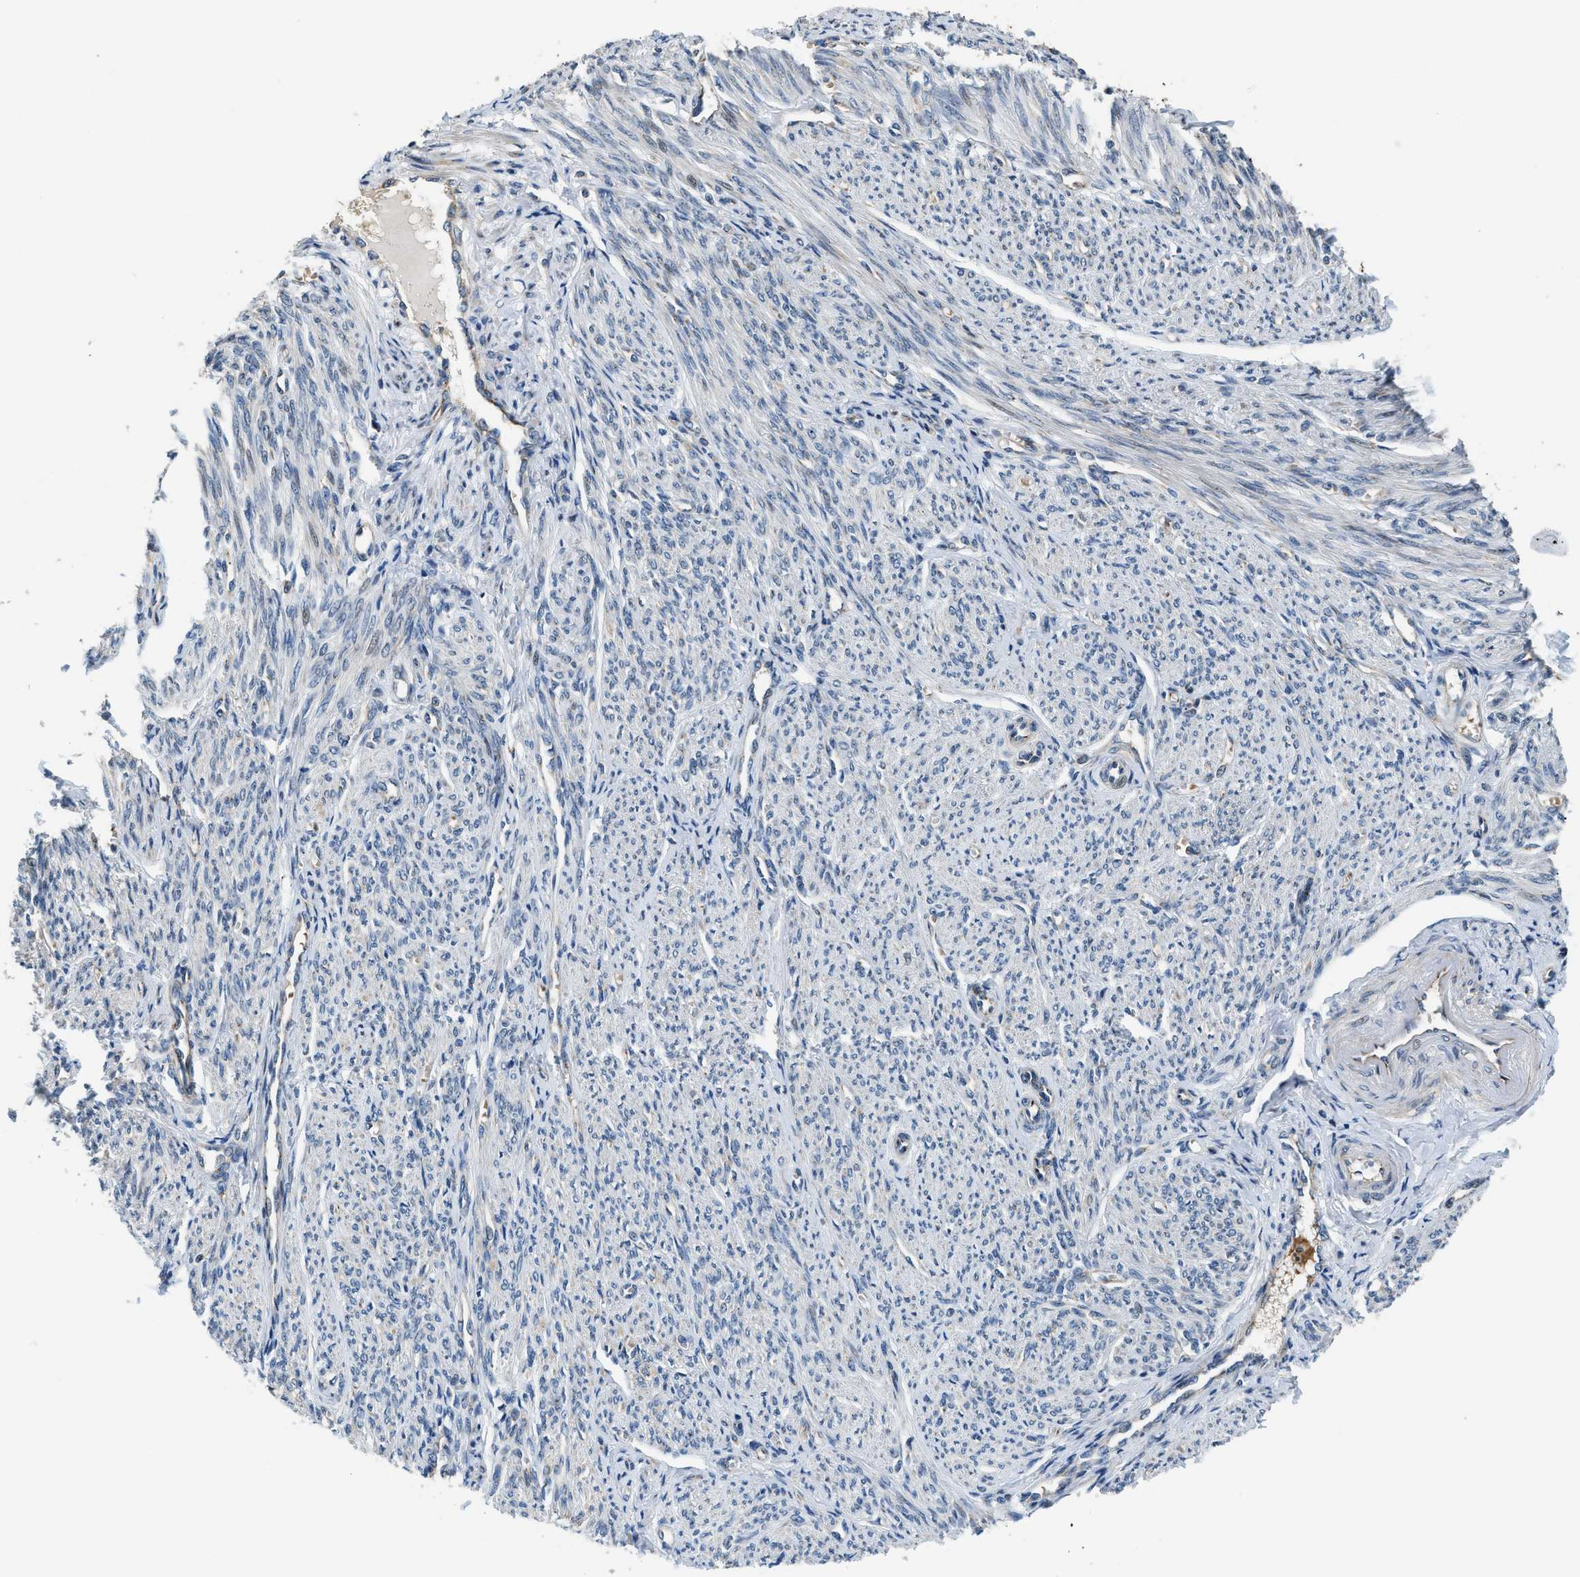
{"staining": {"intensity": "moderate", "quantity": "<25%", "location": "cytoplasmic/membranous"}, "tissue": "smooth muscle", "cell_type": "Smooth muscle cells", "image_type": "normal", "snomed": [{"axis": "morphology", "description": "Normal tissue, NOS"}, {"axis": "topography", "description": "Smooth muscle"}], "caption": "Protein analysis of benign smooth muscle displays moderate cytoplasmic/membranous staining in approximately <25% of smooth muscle cells.", "gene": "FUT8", "patient": {"sex": "female", "age": 65}}